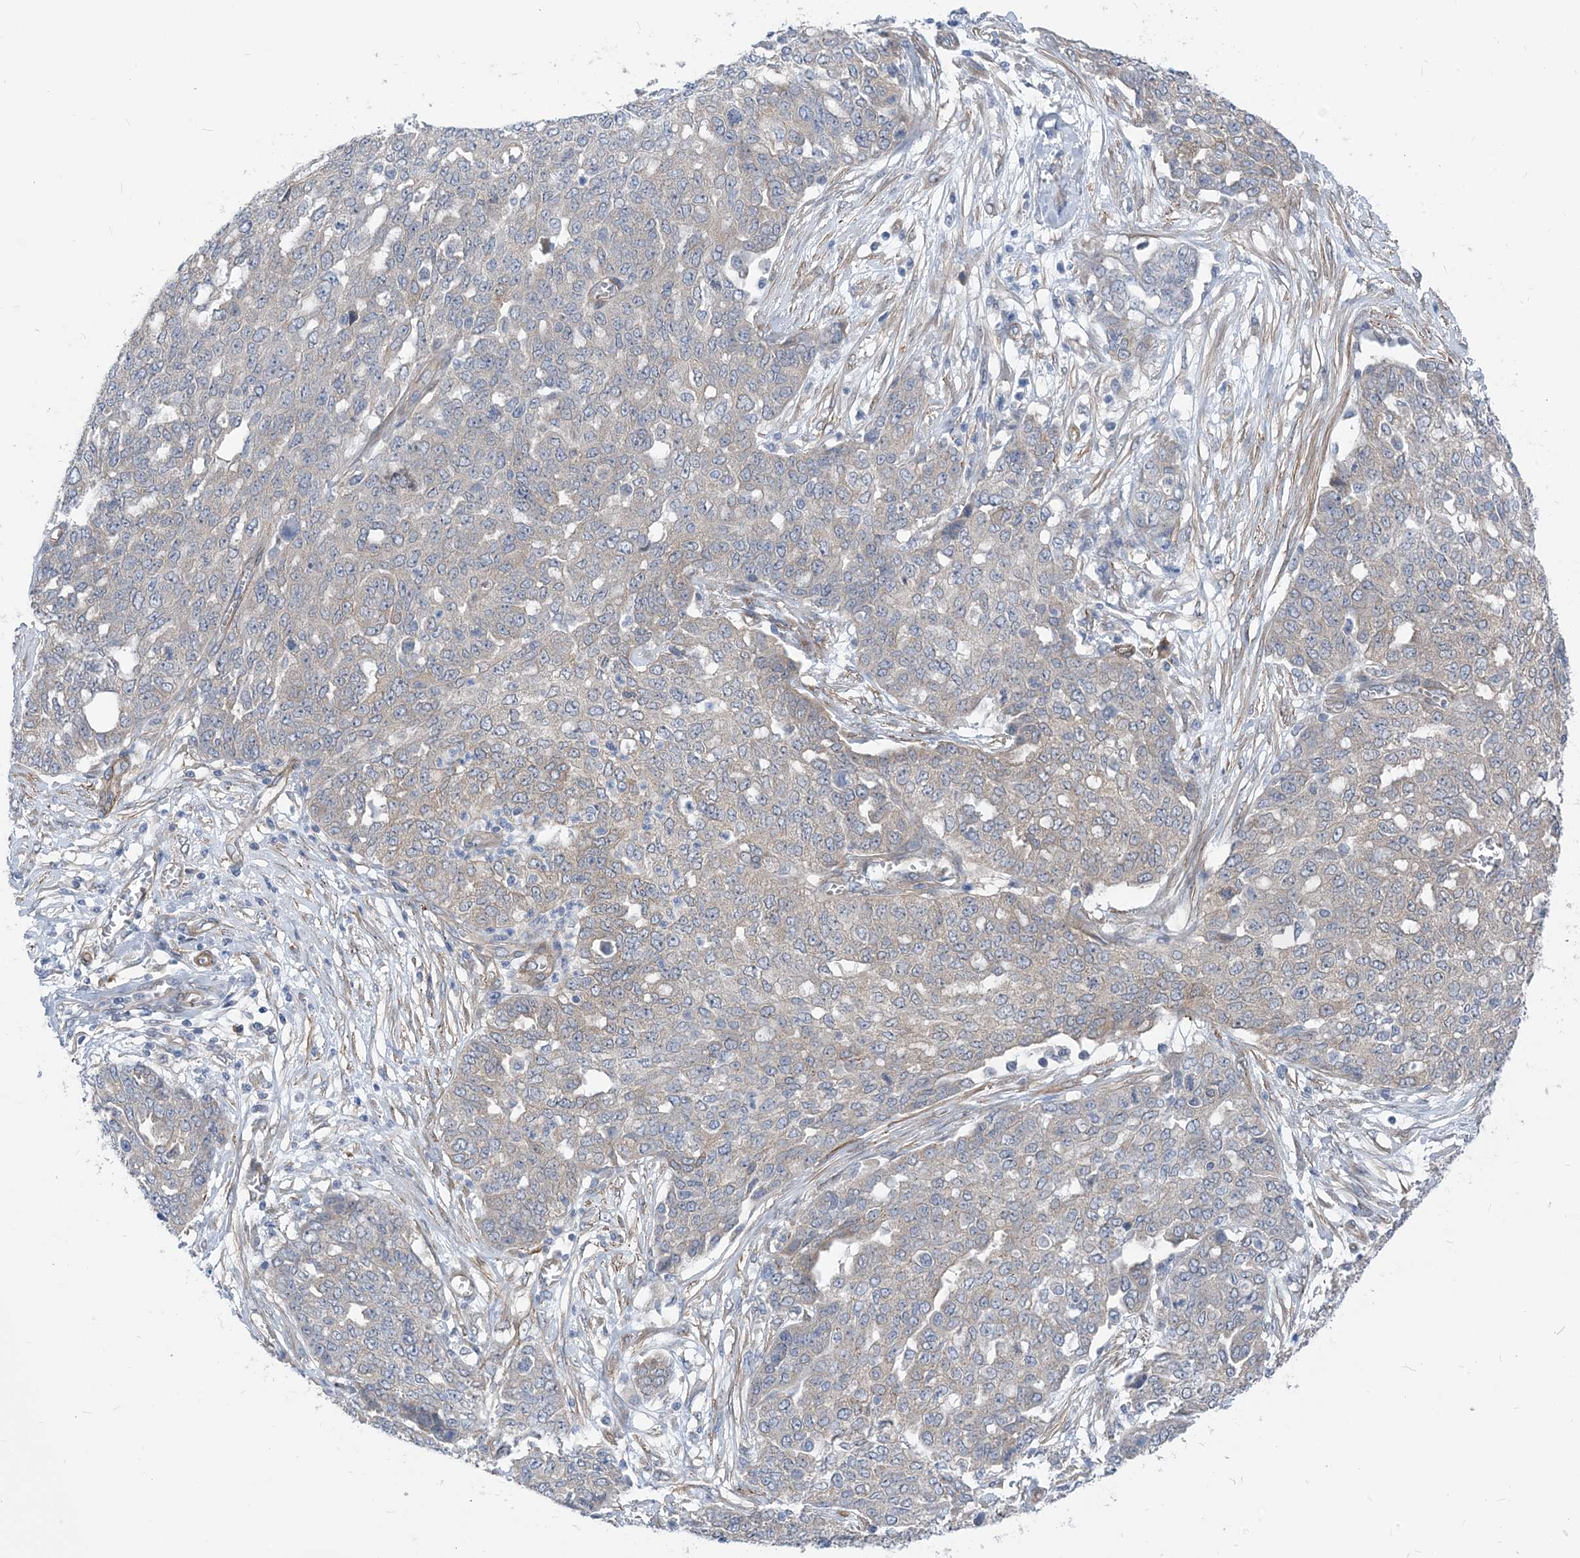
{"staining": {"intensity": "weak", "quantity": "<25%", "location": "cytoplasmic/membranous"}, "tissue": "ovarian cancer", "cell_type": "Tumor cells", "image_type": "cancer", "snomed": [{"axis": "morphology", "description": "Cystadenocarcinoma, serous, NOS"}, {"axis": "topography", "description": "Soft tissue"}, {"axis": "topography", "description": "Ovary"}], "caption": "The immunohistochemistry histopathology image has no significant staining in tumor cells of ovarian serous cystadenocarcinoma tissue.", "gene": "PLEKHA3", "patient": {"sex": "female", "age": 57}}